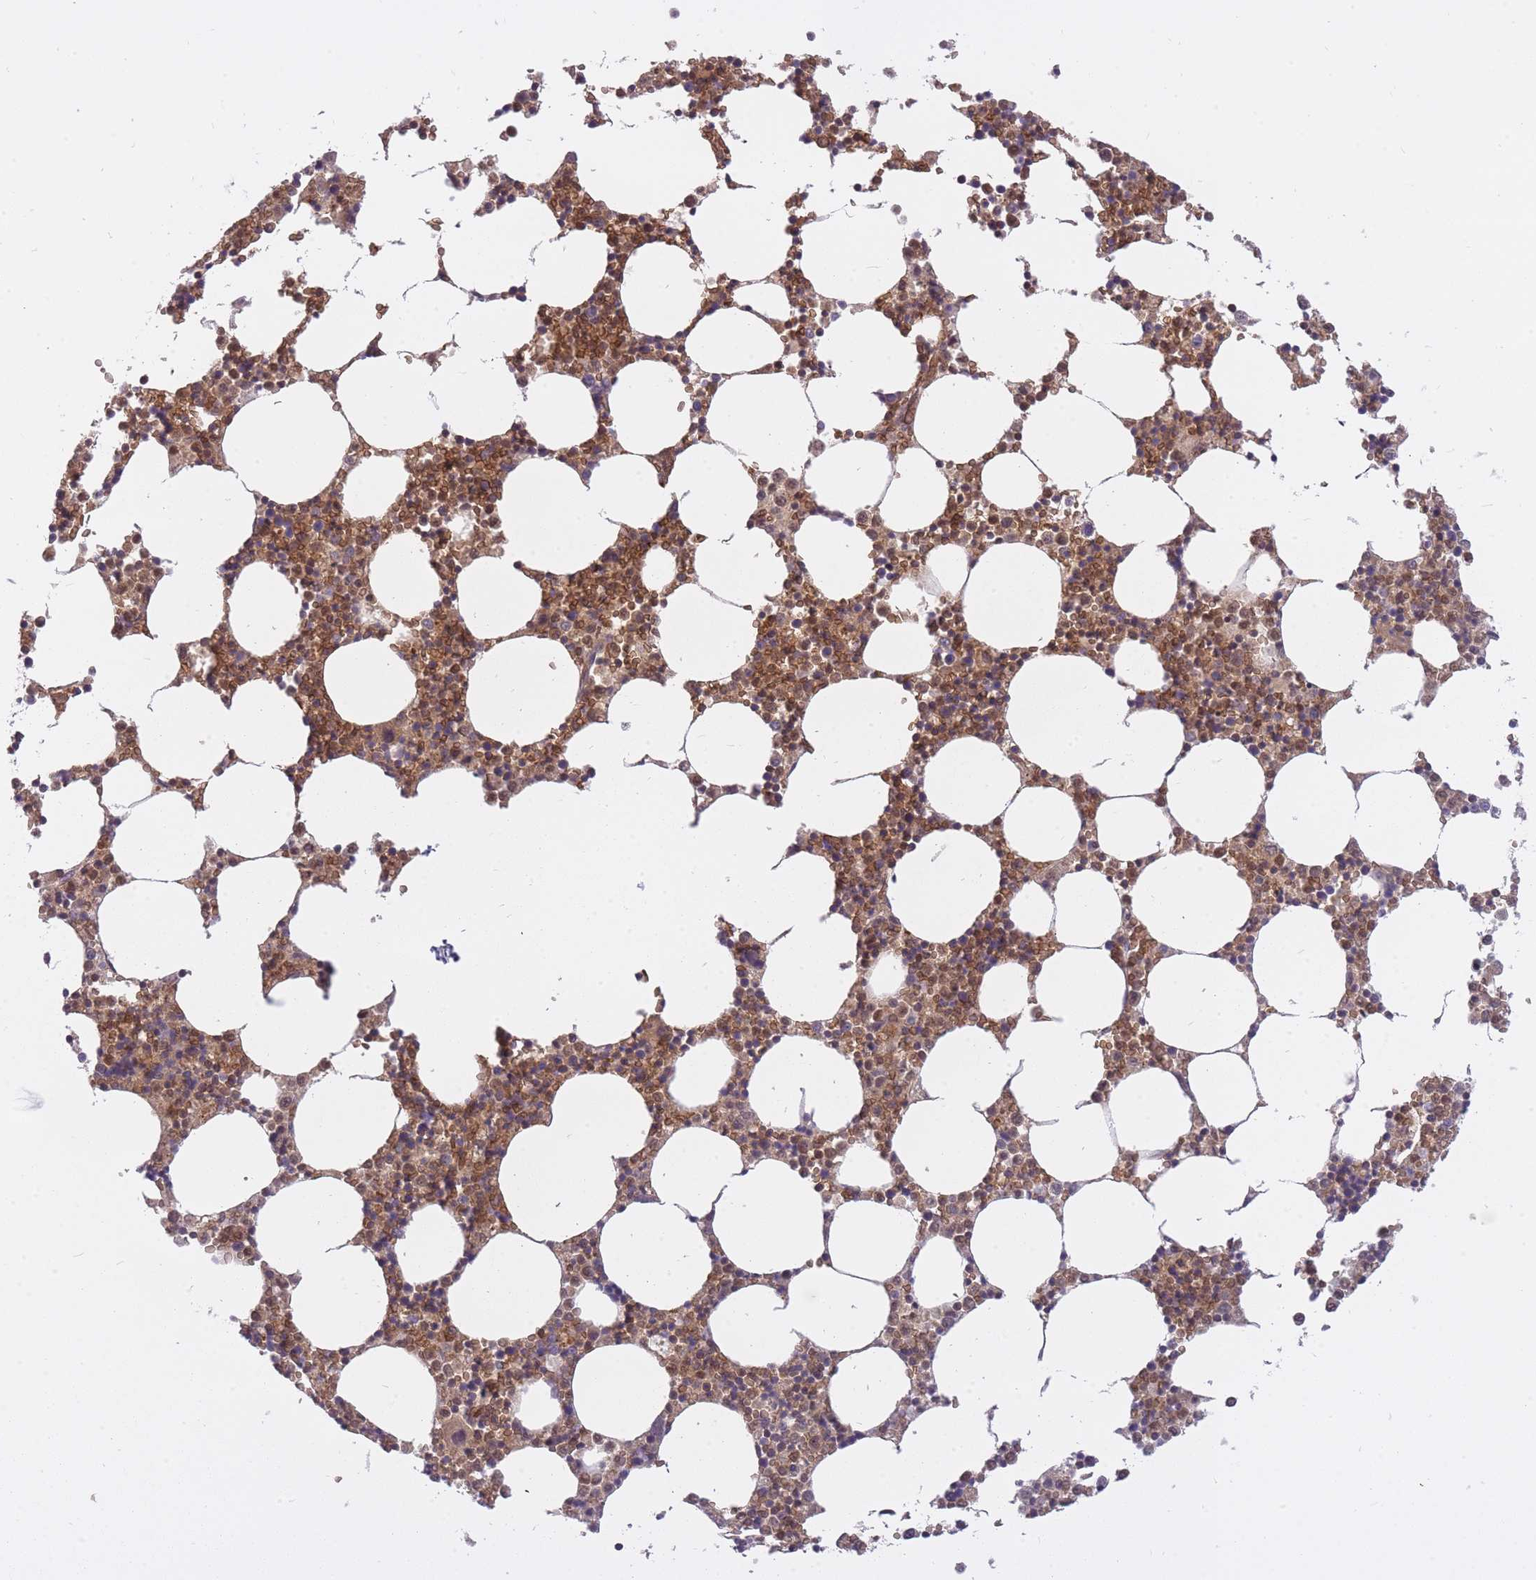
{"staining": {"intensity": "moderate", "quantity": "<25%", "location": "cytoplasmic/membranous,nuclear"}, "tissue": "bone marrow", "cell_type": "Hematopoietic cells", "image_type": "normal", "snomed": [{"axis": "morphology", "description": "Normal tissue, NOS"}, {"axis": "topography", "description": "Bone marrow"}], "caption": "The immunohistochemical stain shows moderate cytoplasmic/membranous,nuclear positivity in hematopoietic cells of normal bone marrow.", "gene": "CXorf38", "patient": {"sex": "female", "age": 64}}